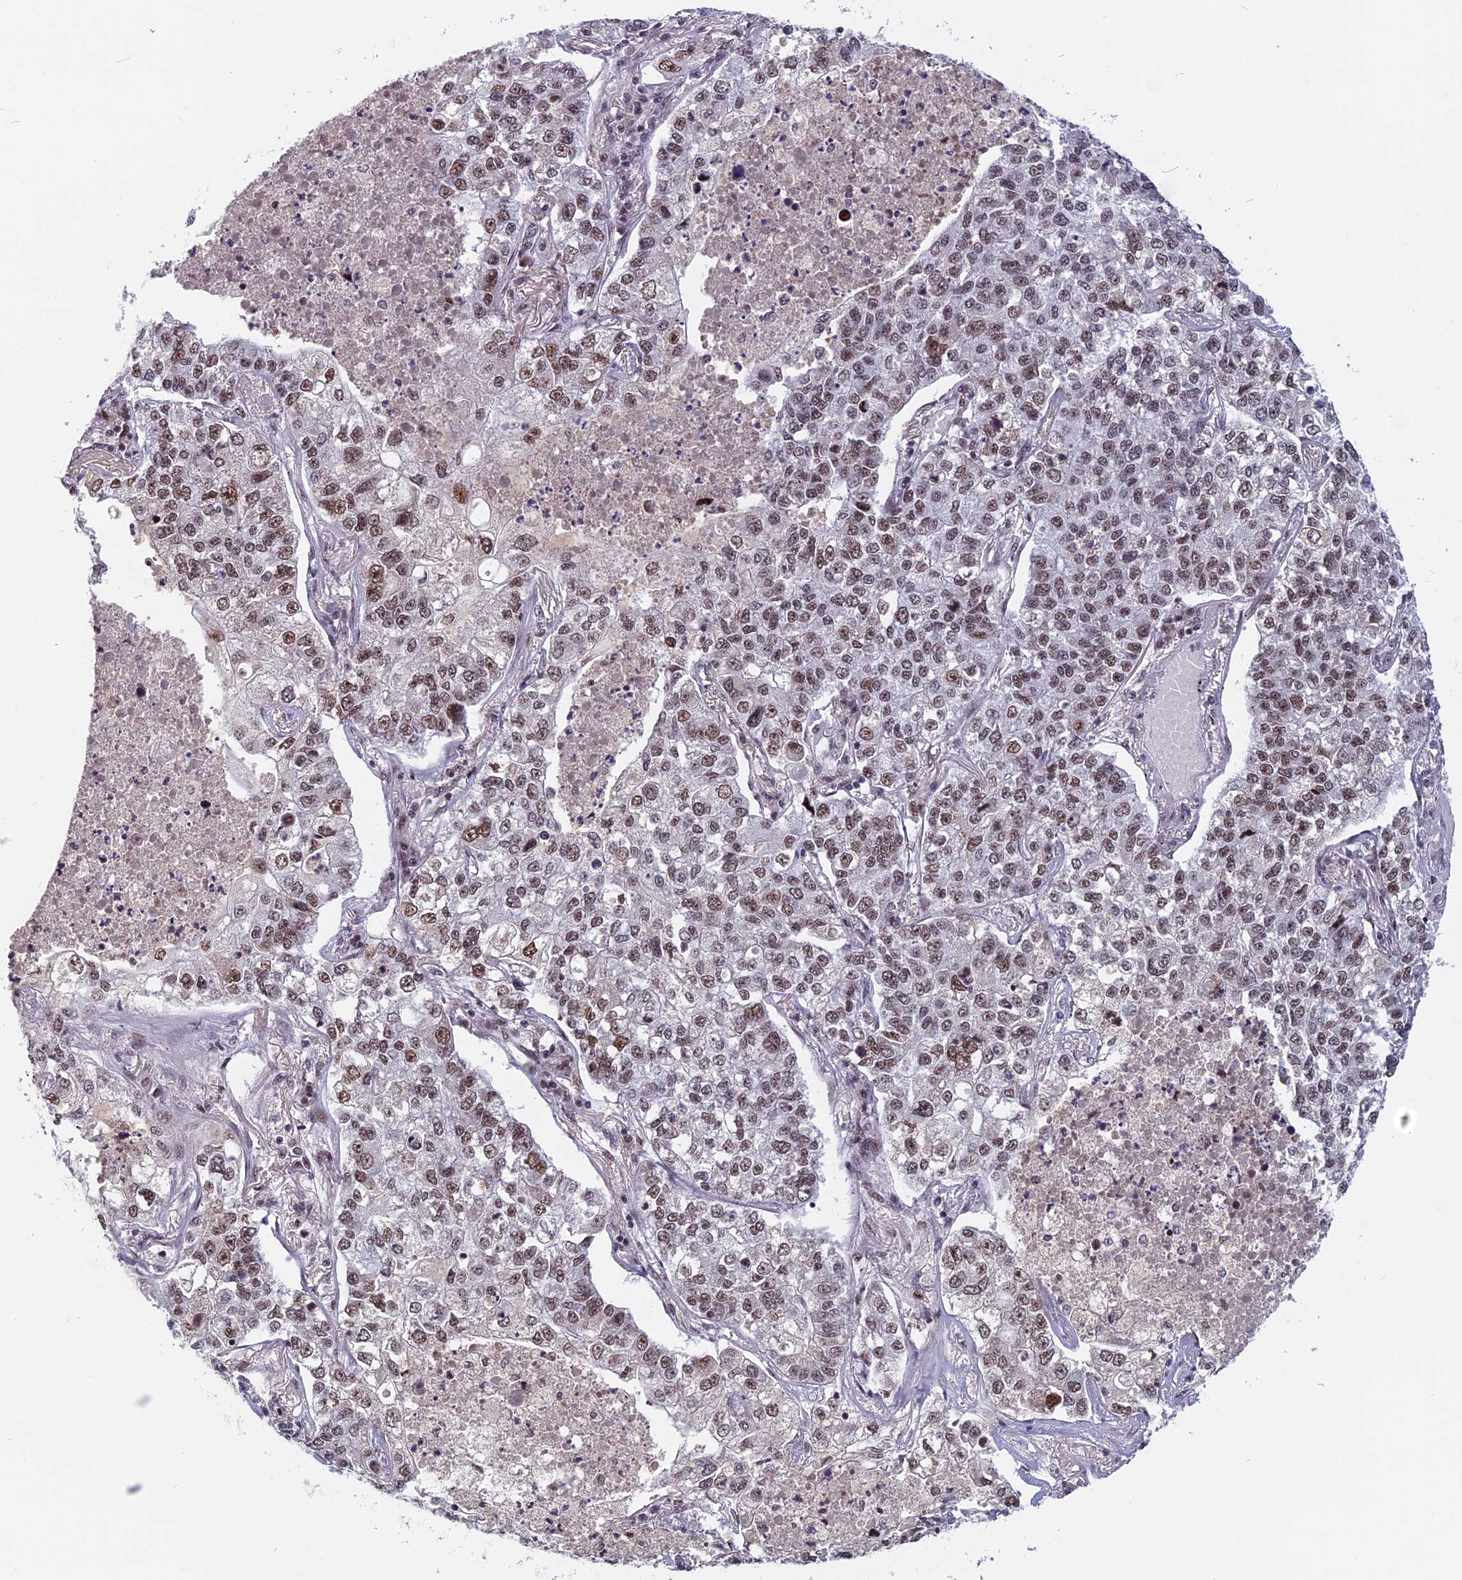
{"staining": {"intensity": "moderate", "quantity": ">75%", "location": "nuclear"}, "tissue": "lung cancer", "cell_type": "Tumor cells", "image_type": "cancer", "snomed": [{"axis": "morphology", "description": "Adenocarcinoma, NOS"}, {"axis": "topography", "description": "Lung"}], "caption": "A photomicrograph of human lung cancer (adenocarcinoma) stained for a protein exhibits moderate nuclear brown staining in tumor cells.", "gene": "CDC7", "patient": {"sex": "male", "age": 49}}